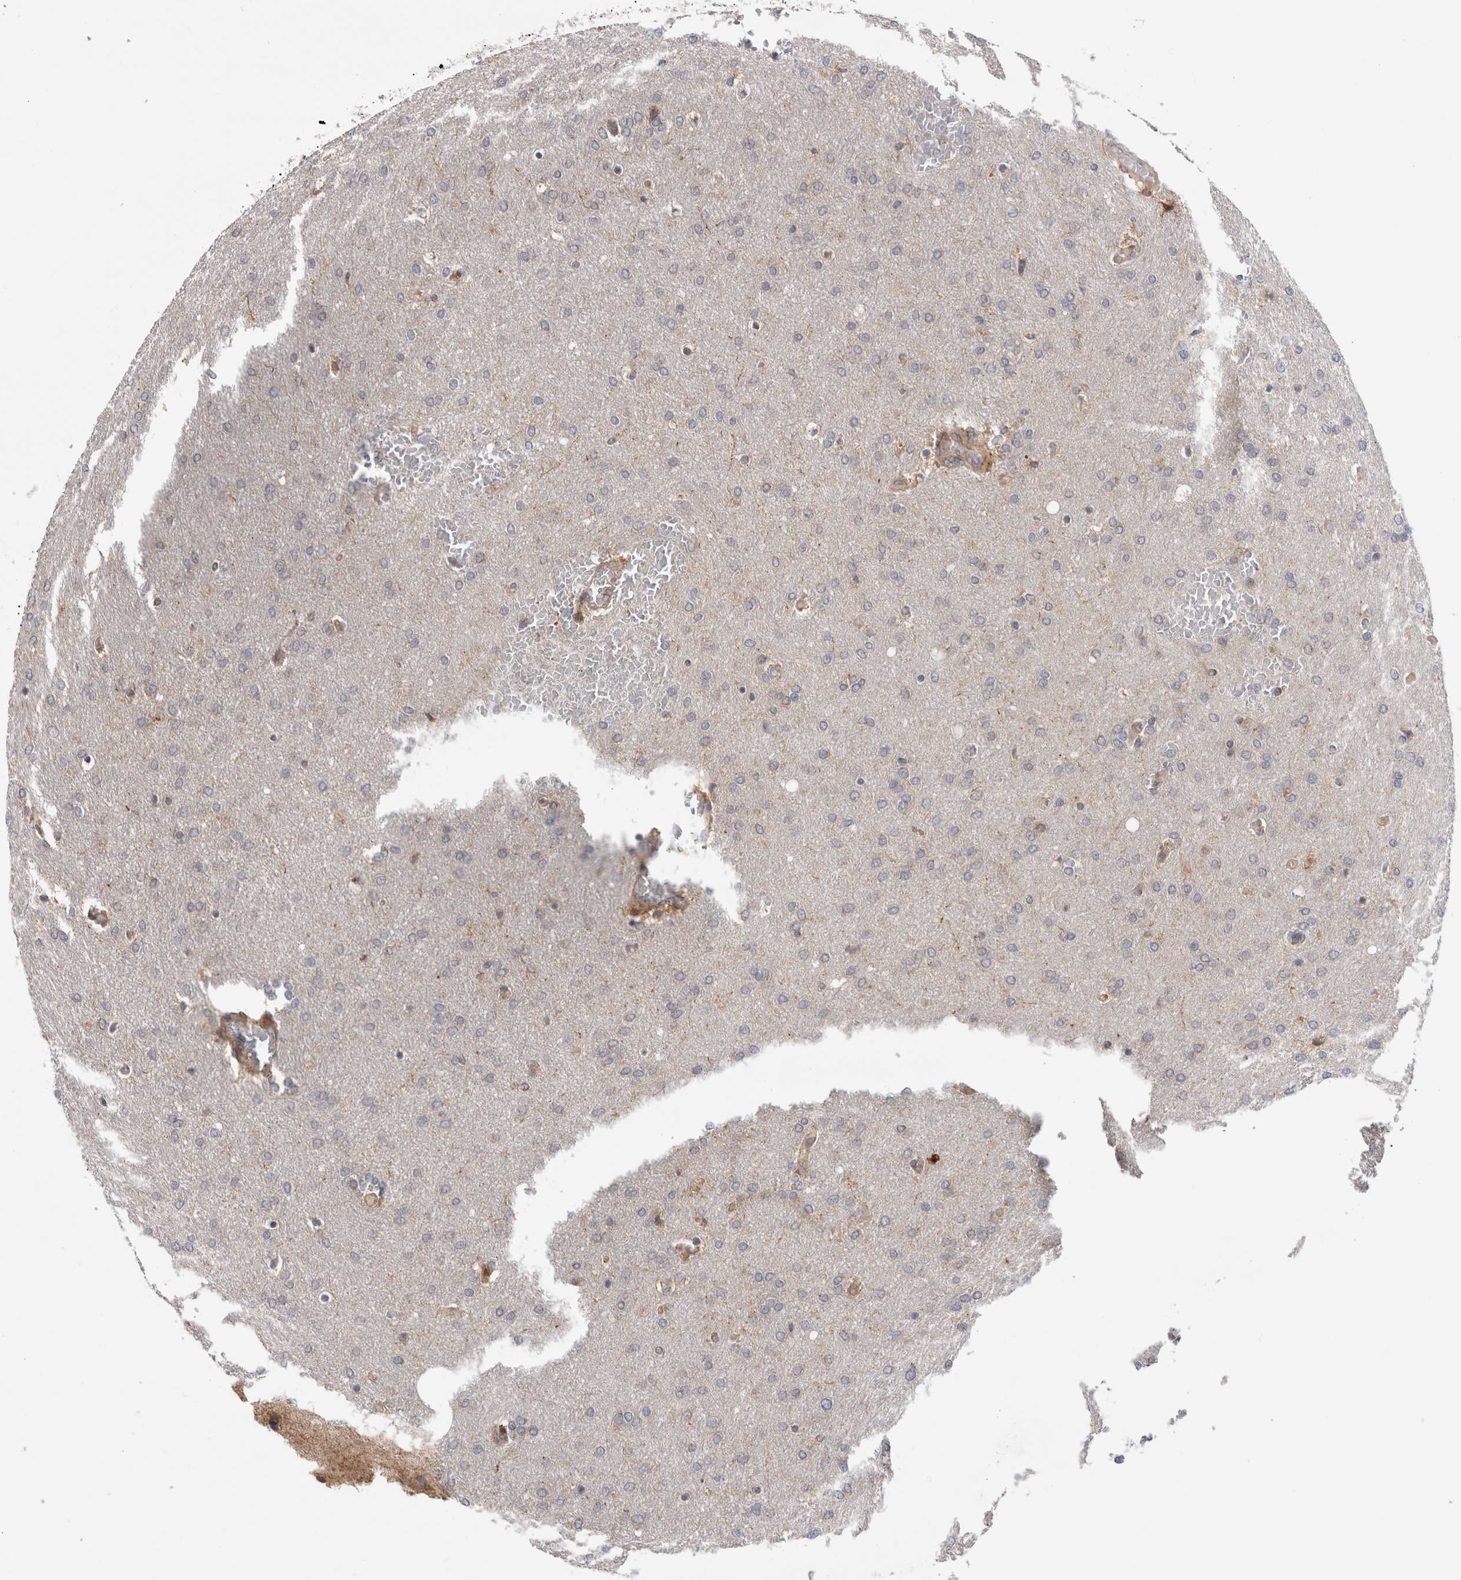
{"staining": {"intensity": "negative", "quantity": "none", "location": "none"}, "tissue": "glioma", "cell_type": "Tumor cells", "image_type": "cancer", "snomed": [{"axis": "morphology", "description": "Glioma, malignant, Low grade"}, {"axis": "topography", "description": "Brain"}], "caption": "Tumor cells are negative for brown protein staining in malignant glioma (low-grade).", "gene": "GRIK2", "patient": {"sex": "female", "age": 37}}